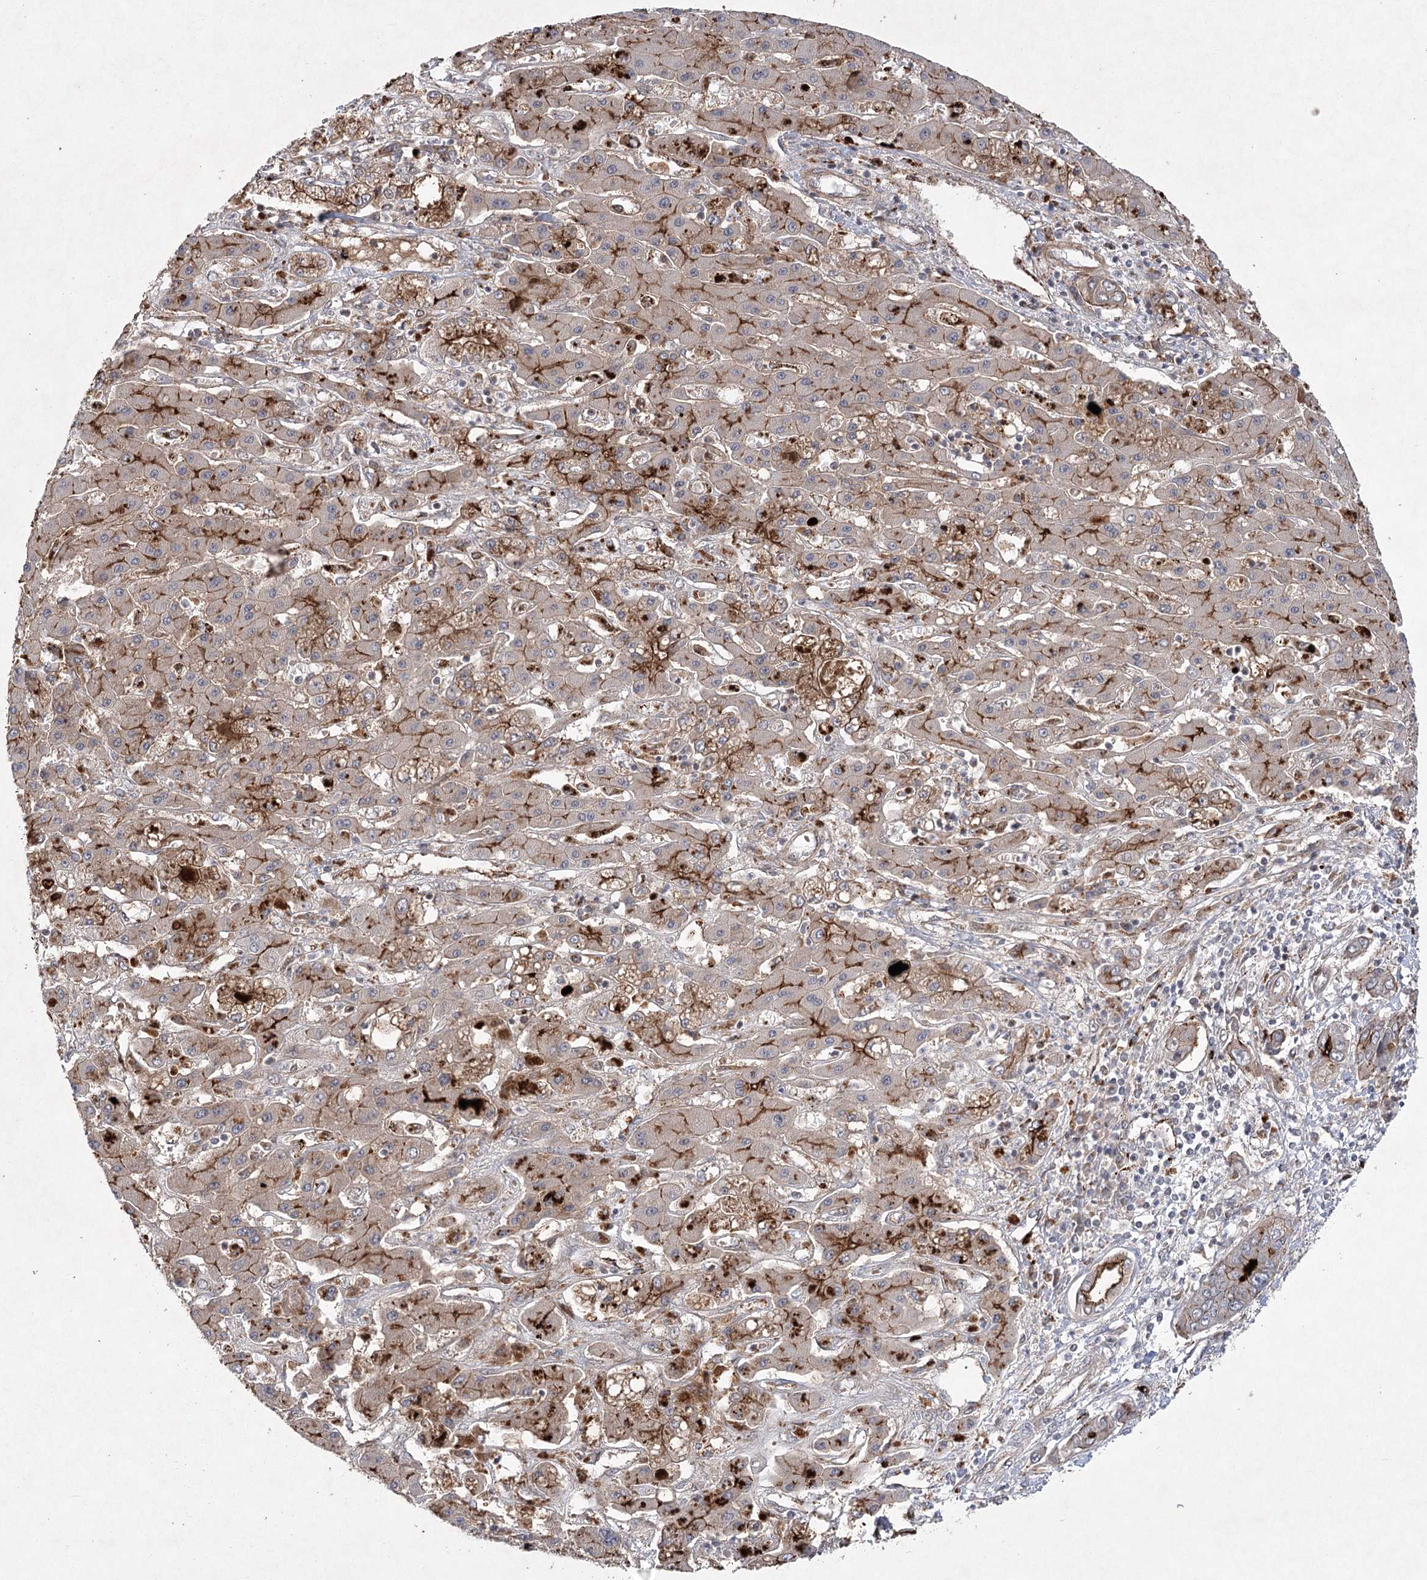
{"staining": {"intensity": "strong", "quantity": "25%-75%", "location": "cytoplasmic/membranous"}, "tissue": "liver cancer", "cell_type": "Tumor cells", "image_type": "cancer", "snomed": [{"axis": "morphology", "description": "Cholangiocarcinoma"}, {"axis": "topography", "description": "Liver"}], "caption": "IHC micrograph of human cholangiocarcinoma (liver) stained for a protein (brown), which displays high levels of strong cytoplasmic/membranous expression in about 25%-75% of tumor cells.", "gene": "METTL24", "patient": {"sex": "male", "age": 67}}